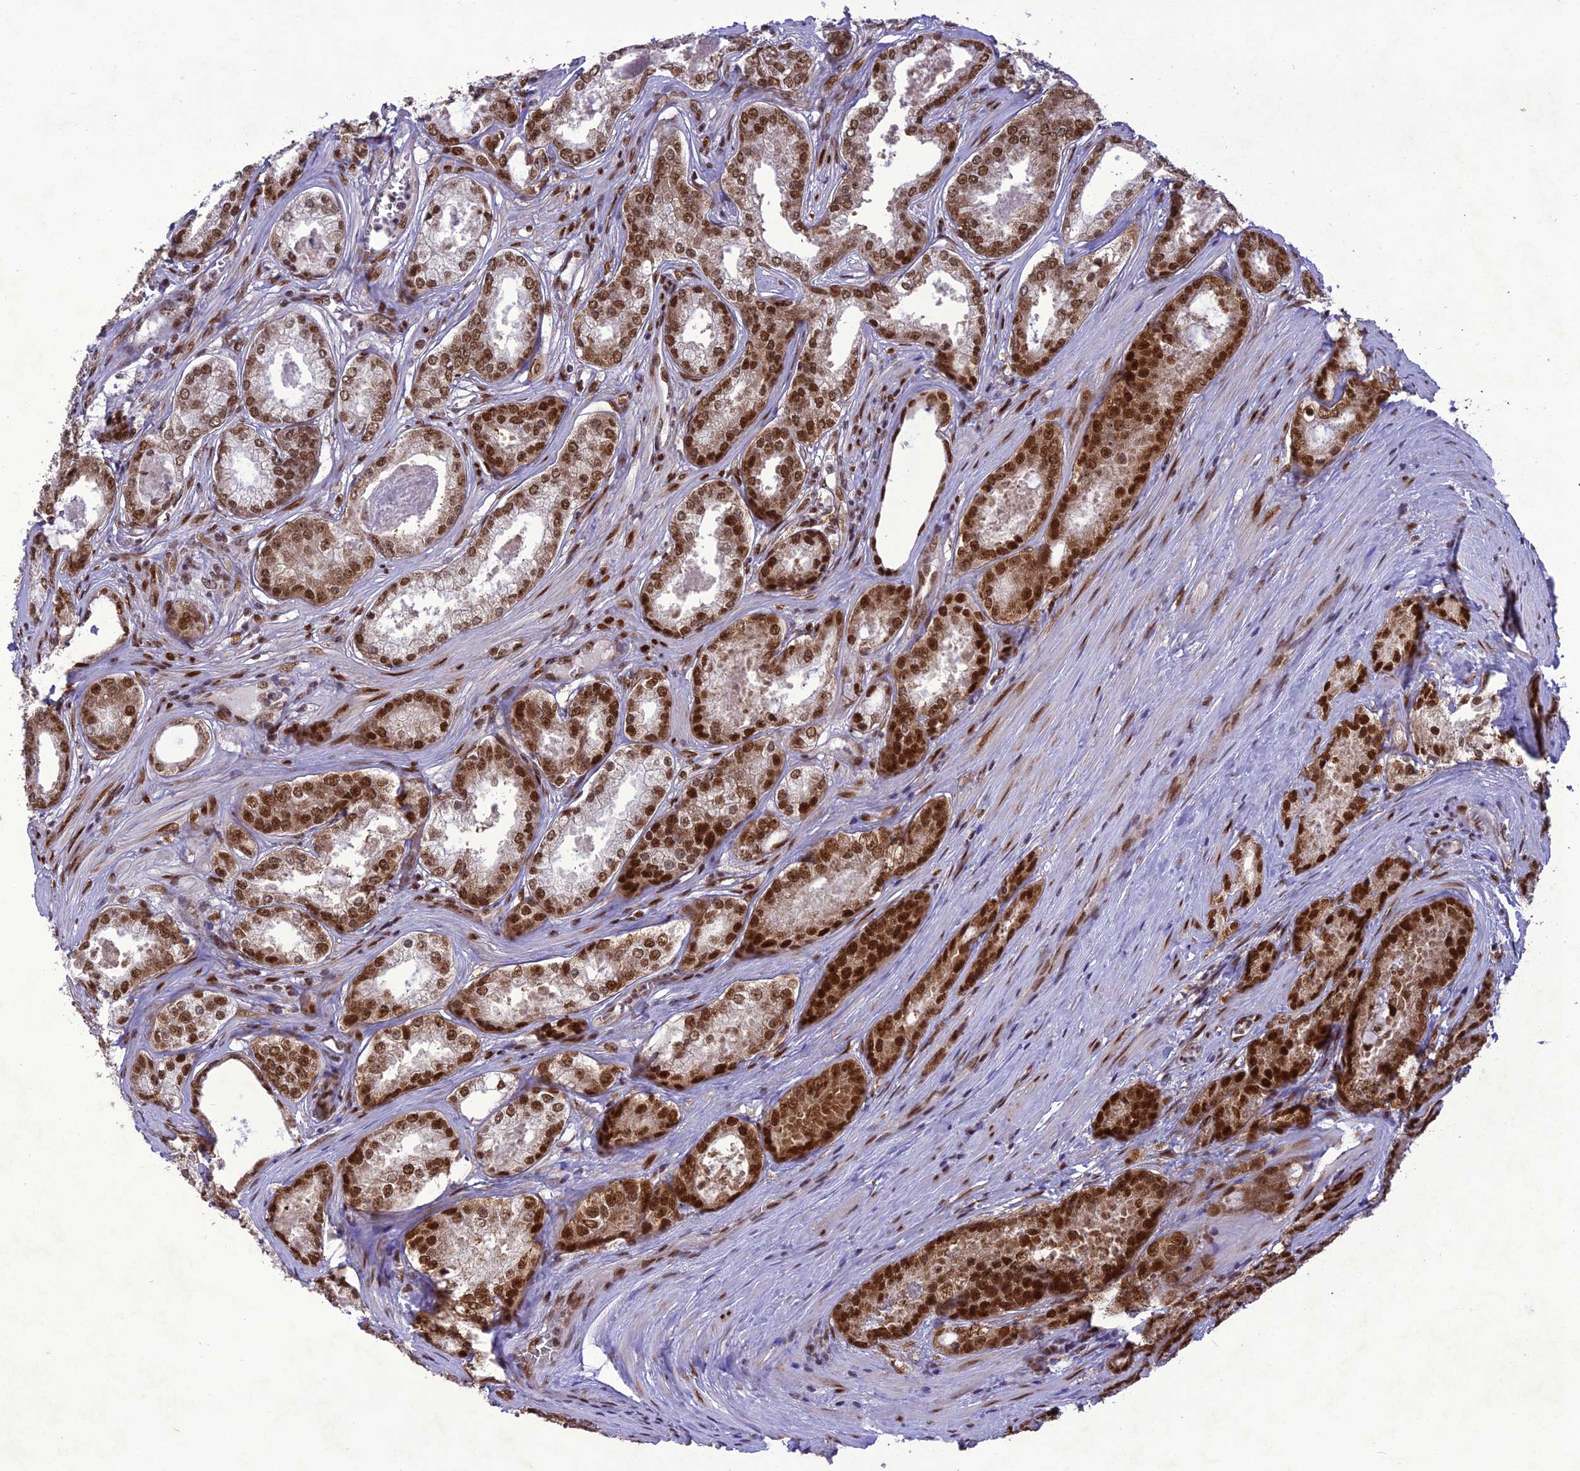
{"staining": {"intensity": "strong", "quantity": ">75%", "location": "nuclear"}, "tissue": "prostate cancer", "cell_type": "Tumor cells", "image_type": "cancer", "snomed": [{"axis": "morphology", "description": "Adenocarcinoma, Low grade"}, {"axis": "topography", "description": "Prostate"}], "caption": "Immunohistochemistry (IHC) (DAB (3,3'-diaminobenzidine)) staining of human low-grade adenocarcinoma (prostate) demonstrates strong nuclear protein positivity in about >75% of tumor cells.", "gene": "DDX1", "patient": {"sex": "male", "age": 68}}